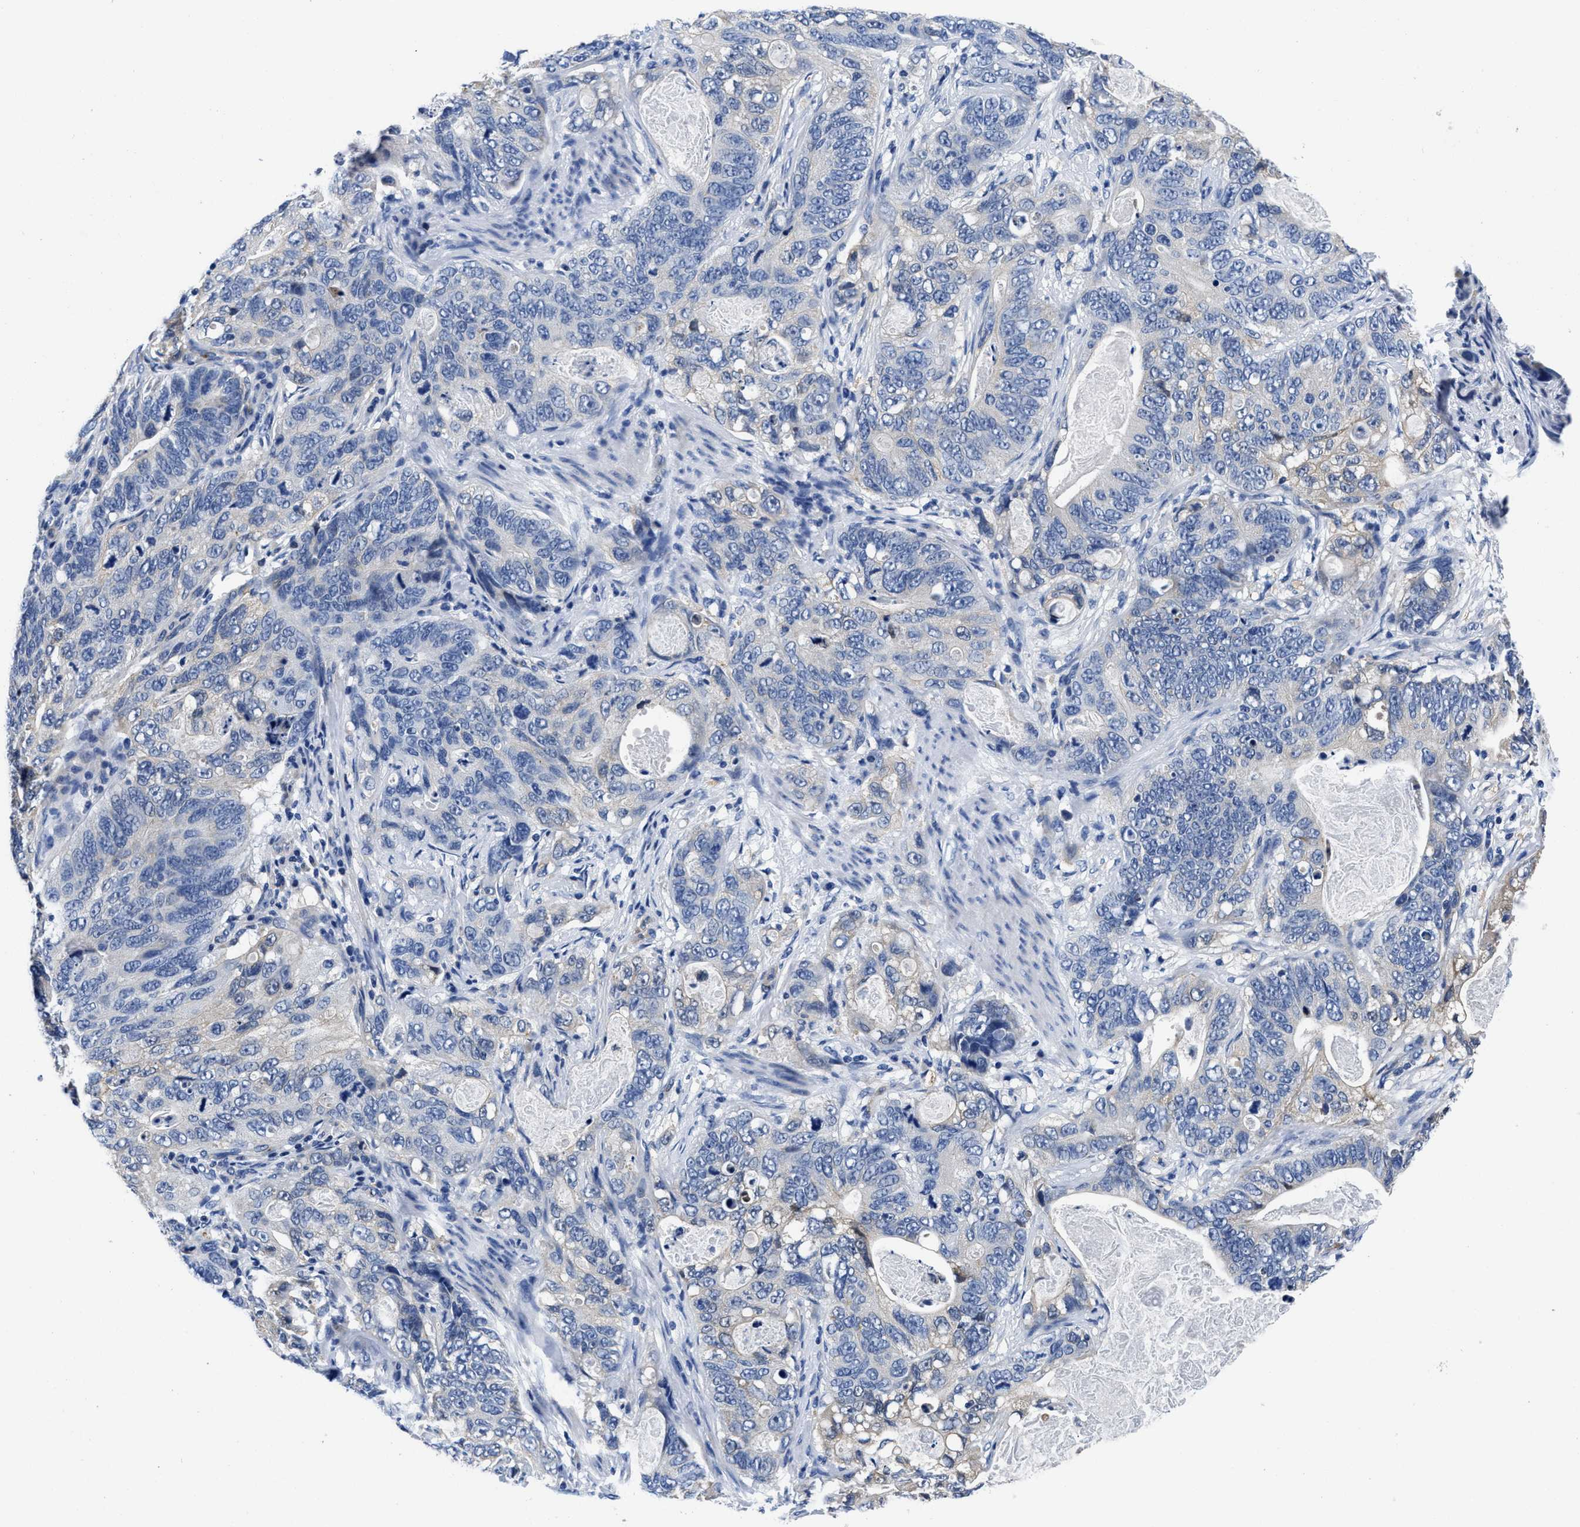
{"staining": {"intensity": "negative", "quantity": "none", "location": "none"}, "tissue": "stomach cancer", "cell_type": "Tumor cells", "image_type": "cancer", "snomed": [{"axis": "morphology", "description": "Normal tissue, NOS"}, {"axis": "morphology", "description": "Adenocarcinoma, NOS"}, {"axis": "topography", "description": "Stomach"}], "caption": "Tumor cells are negative for brown protein staining in stomach cancer.", "gene": "SLC35F1", "patient": {"sex": "female", "age": 89}}